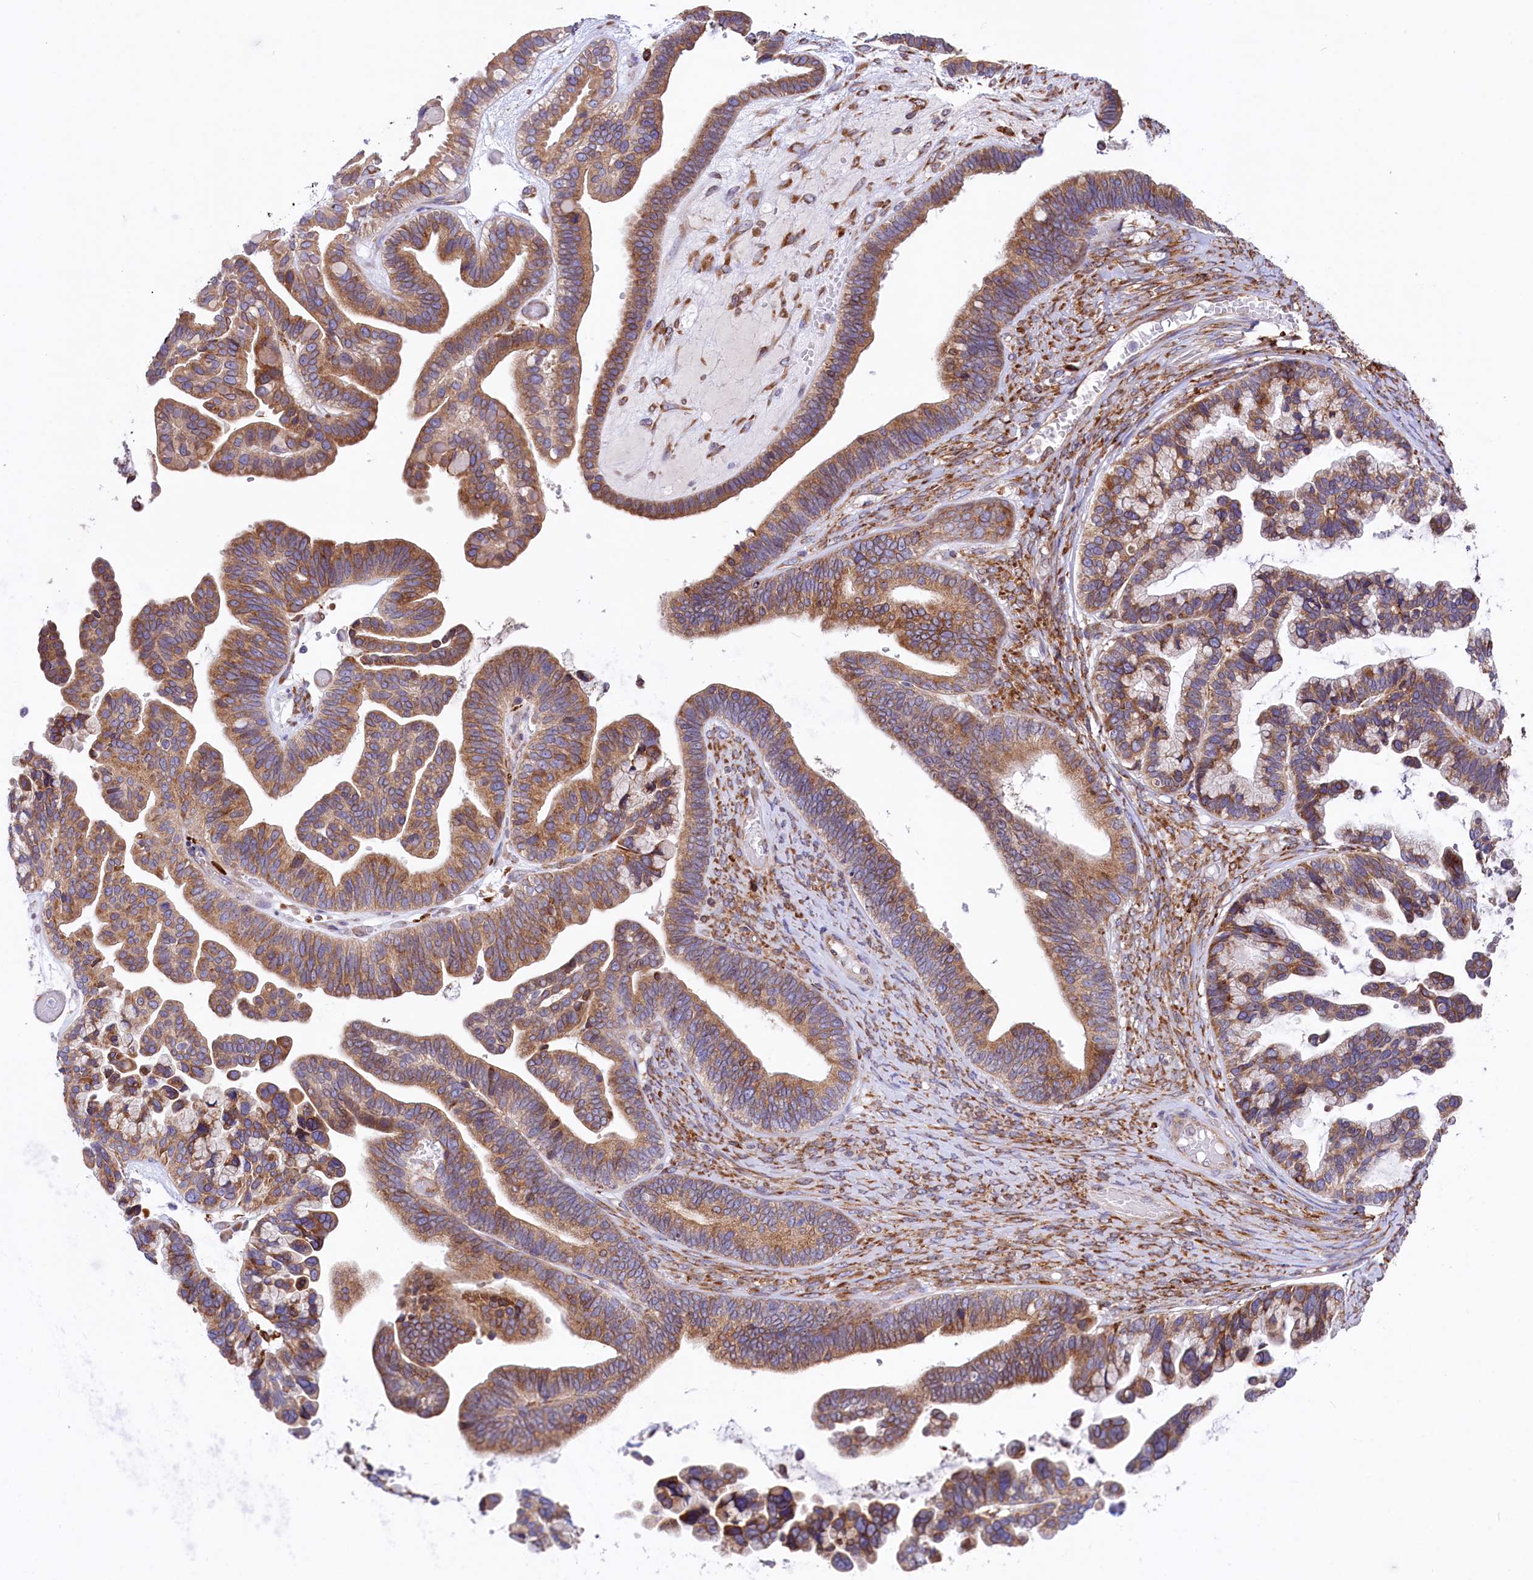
{"staining": {"intensity": "moderate", "quantity": ">75%", "location": "cytoplasmic/membranous"}, "tissue": "ovarian cancer", "cell_type": "Tumor cells", "image_type": "cancer", "snomed": [{"axis": "morphology", "description": "Cystadenocarcinoma, serous, NOS"}, {"axis": "topography", "description": "Ovary"}], "caption": "Immunohistochemical staining of ovarian cancer exhibits moderate cytoplasmic/membranous protein positivity in about >75% of tumor cells.", "gene": "CHID1", "patient": {"sex": "female", "age": 56}}